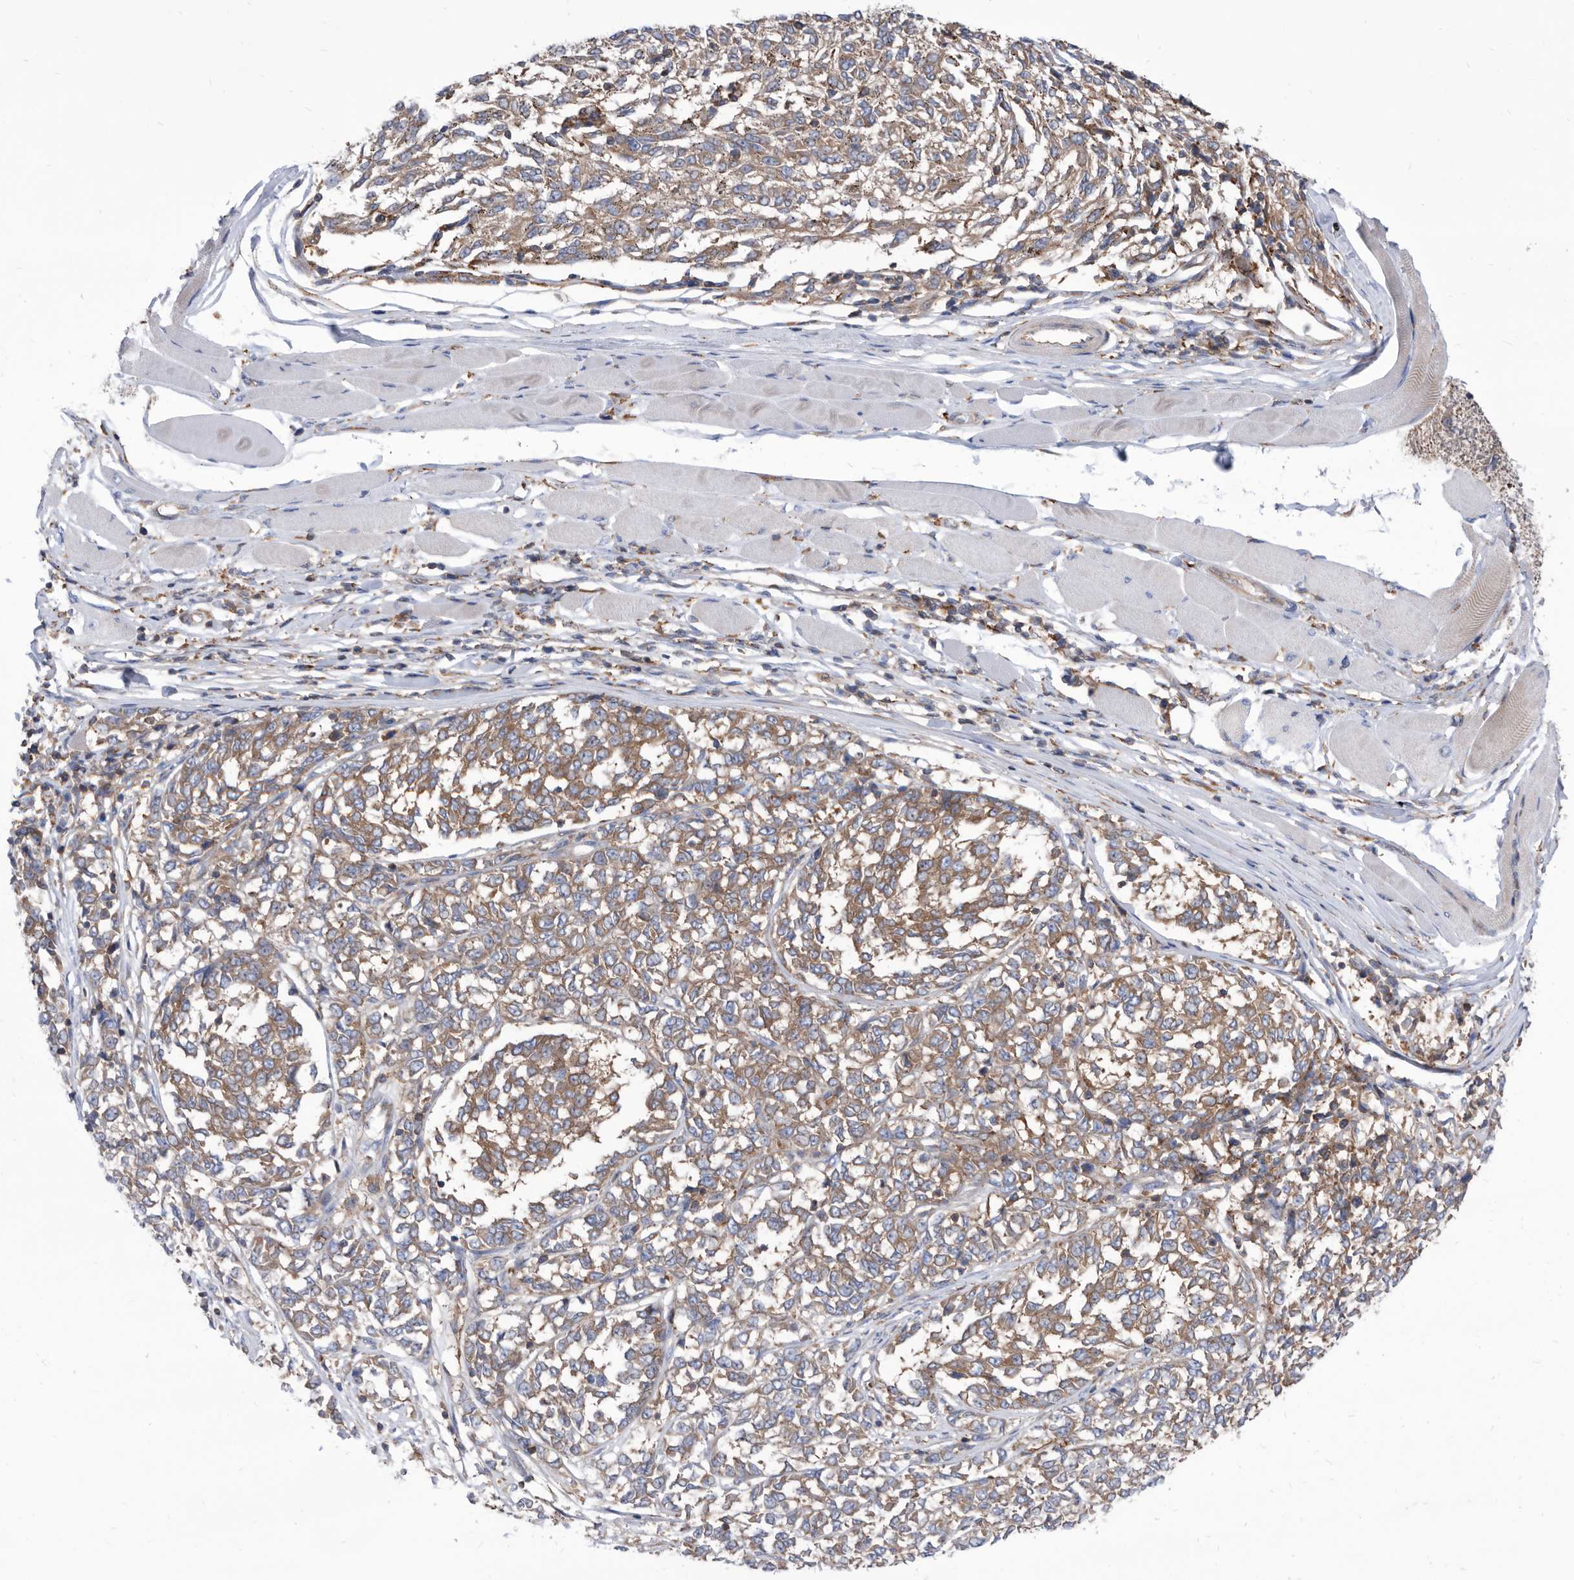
{"staining": {"intensity": "weak", "quantity": ">75%", "location": "cytoplasmic/membranous"}, "tissue": "melanoma", "cell_type": "Tumor cells", "image_type": "cancer", "snomed": [{"axis": "morphology", "description": "Malignant melanoma, NOS"}, {"axis": "topography", "description": "Skin"}], "caption": "Melanoma stained for a protein (brown) demonstrates weak cytoplasmic/membranous positive positivity in about >75% of tumor cells.", "gene": "SMG7", "patient": {"sex": "female", "age": 72}}